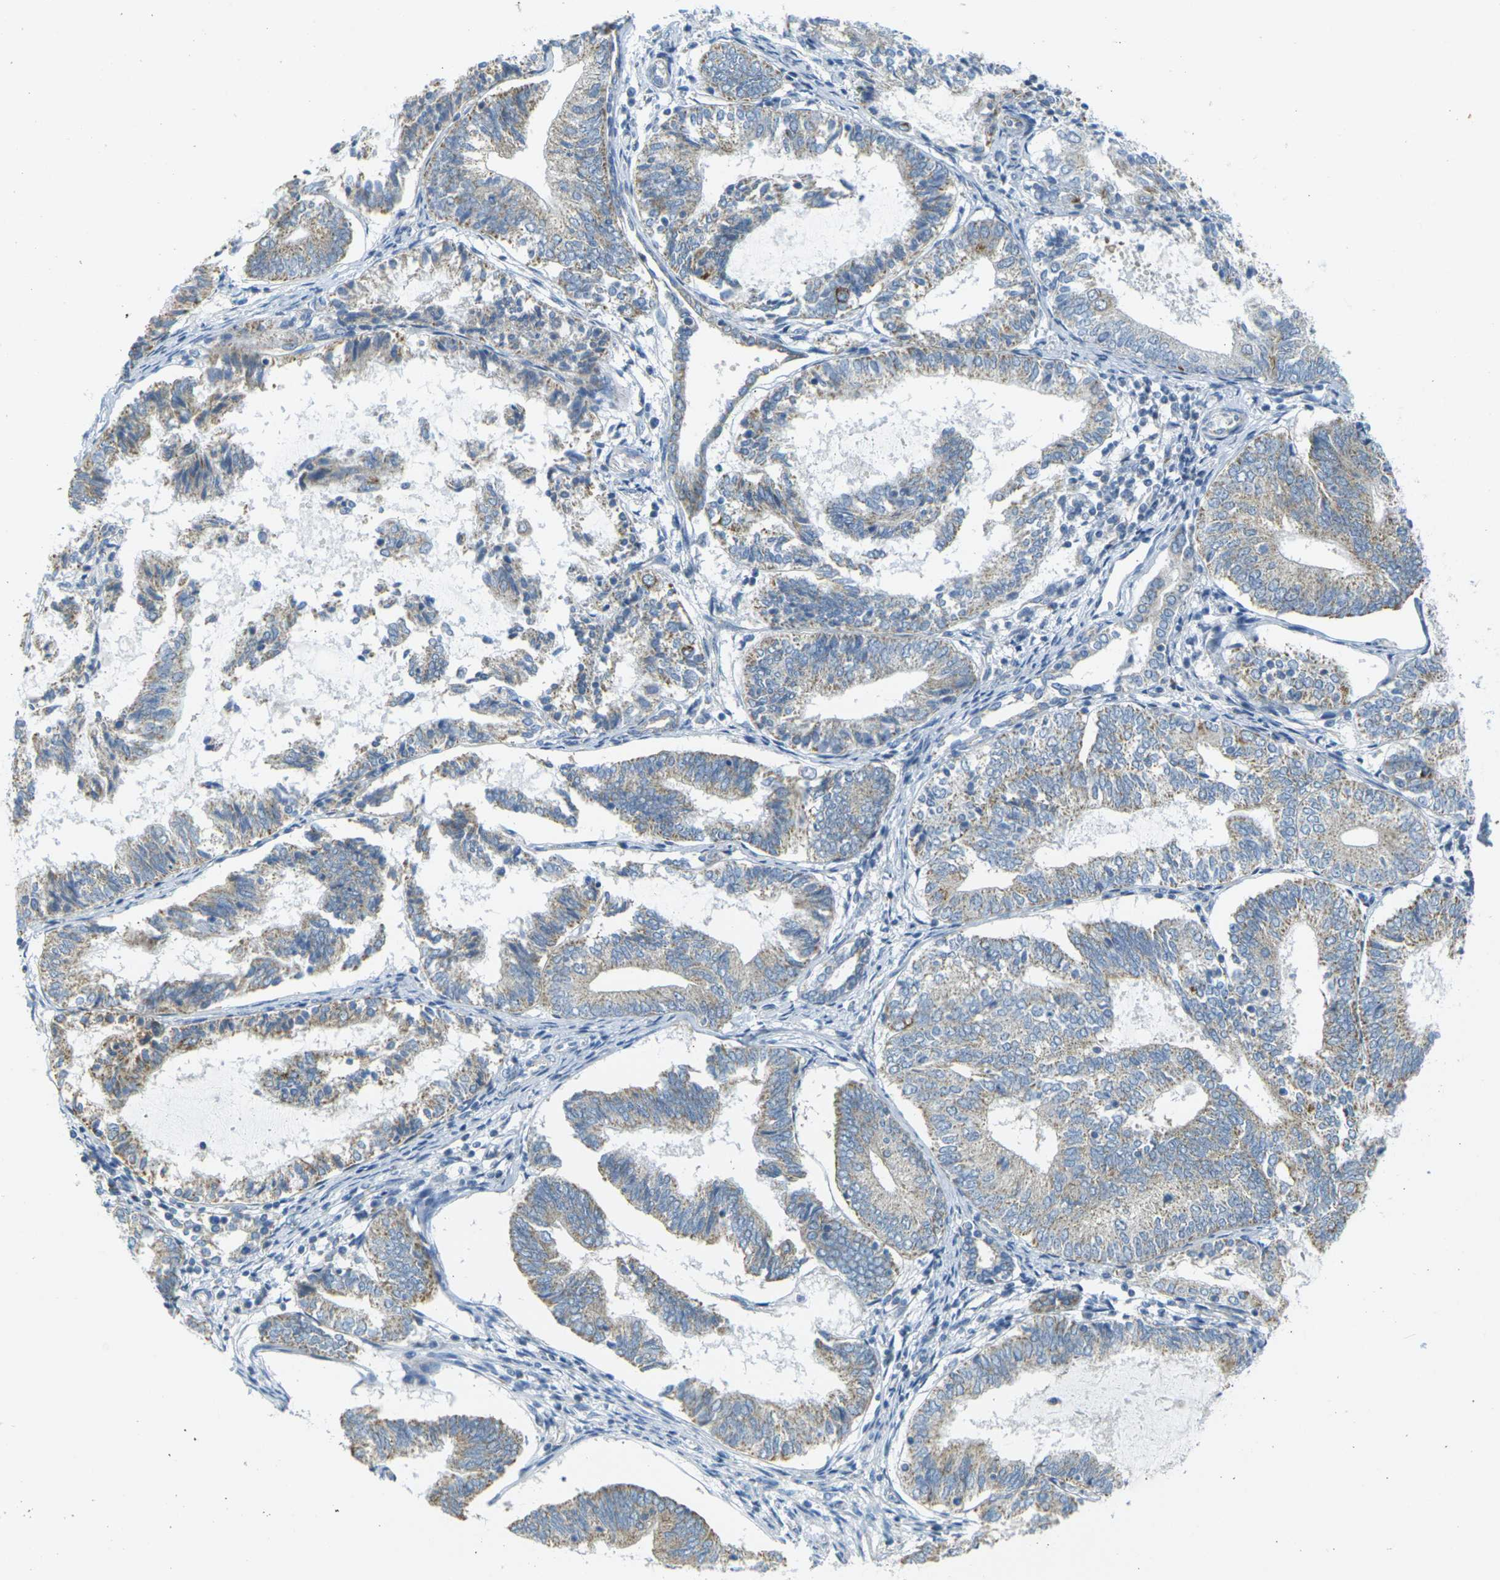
{"staining": {"intensity": "weak", "quantity": ">75%", "location": "cytoplasmic/membranous"}, "tissue": "endometrial cancer", "cell_type": "Tumor cells", "image_type": "cancer", "snomed": [{"axis": "morphology", "description": "Adenocarcinoma, NOS"}, {"axis": "topography", "description": "Endometrium"}], "caption": "An image of human endometrial cancer stained for a protein reveals weak cytoplasmic/membranous brown staining in tumor cells. The staining was performed using DAB, with brown indicating positive protein expression. Nuclei are stained blue with hematoxylin.", "gene": "PARD6B", "patient": {"sex": "female", "age": 81}}